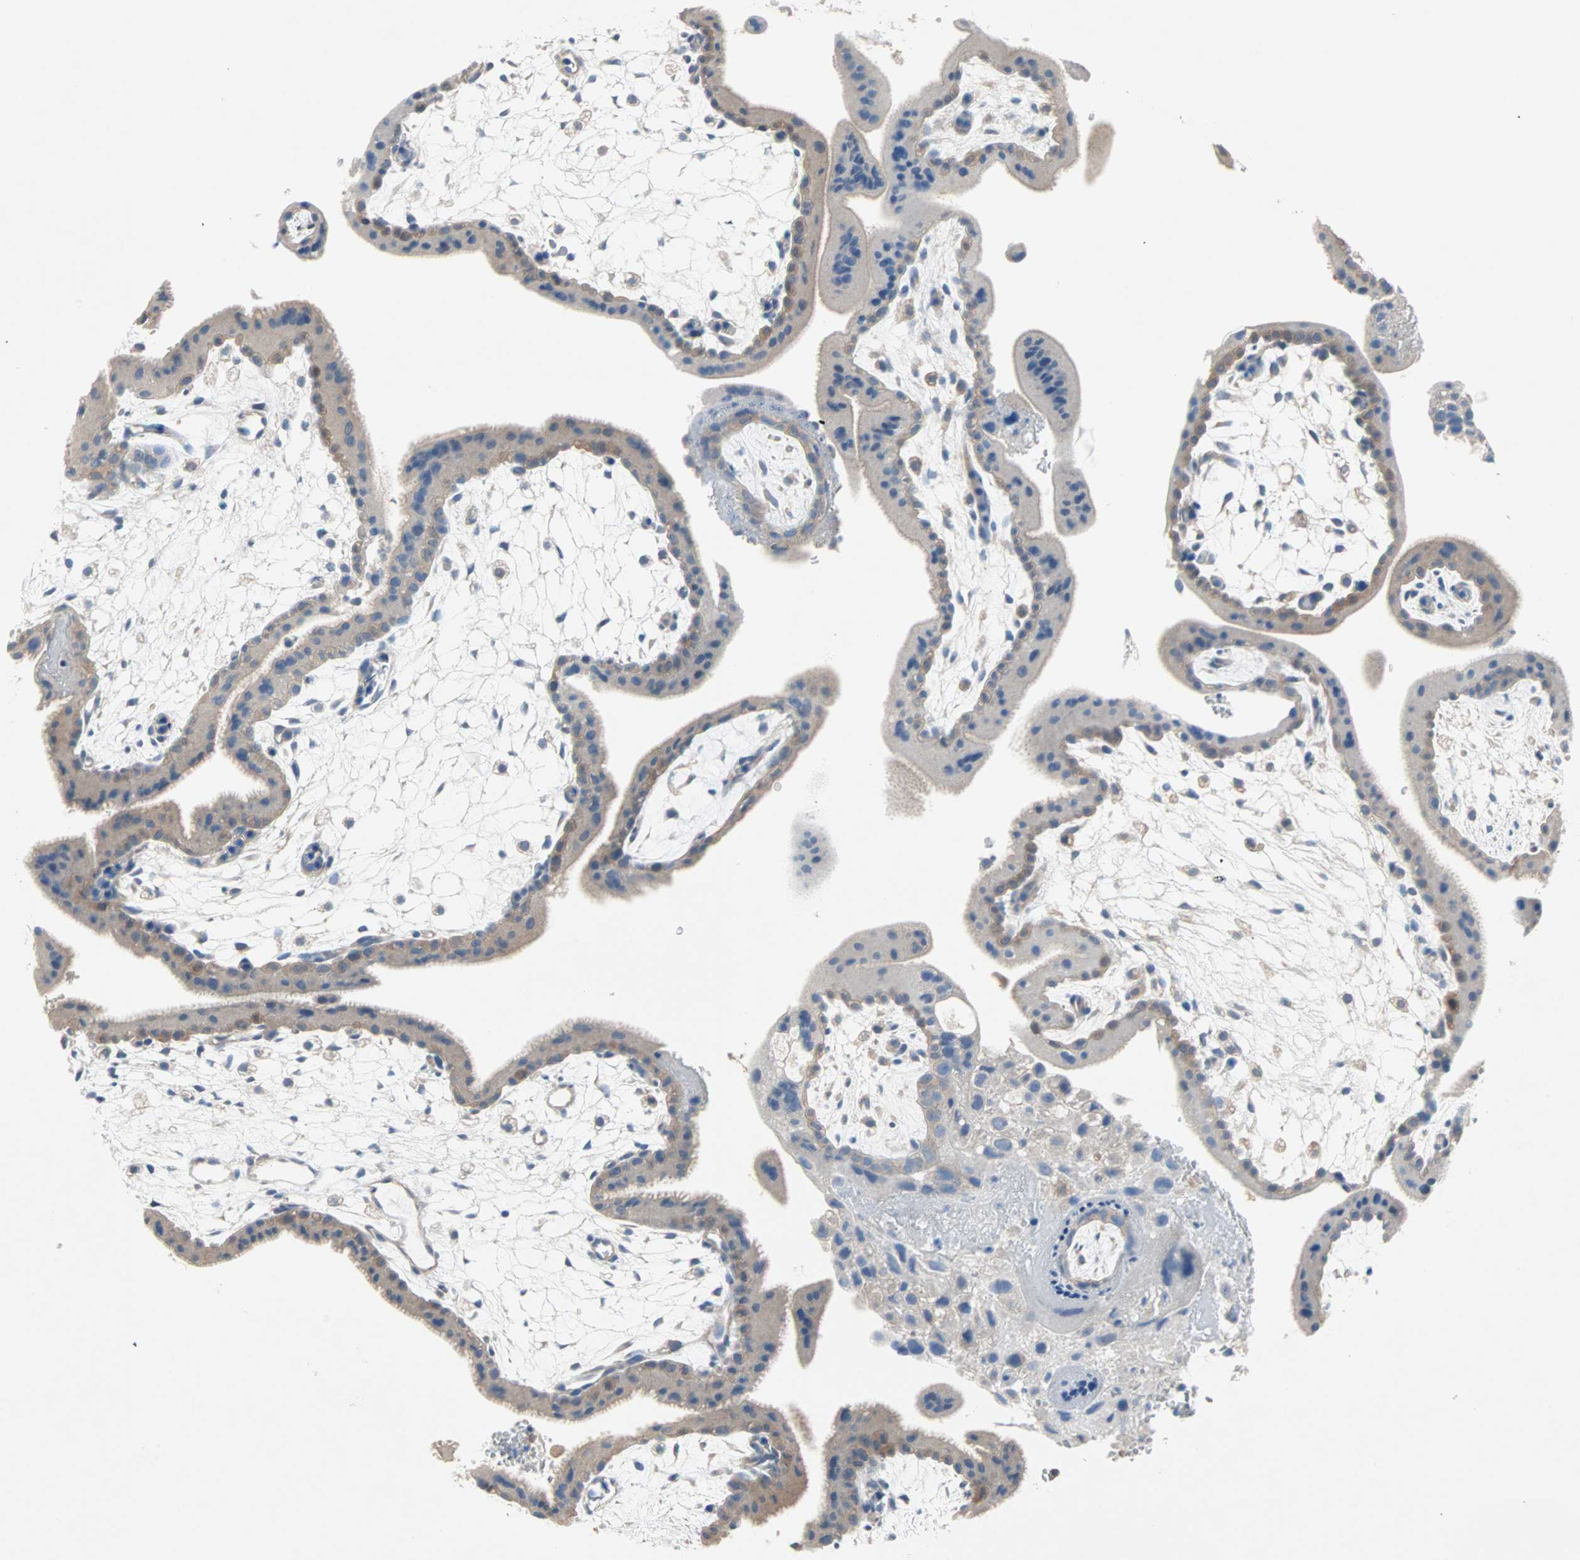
{"staining": {"intensity": "weak", "quantity": ">75%", "location": "cytoplasmic/membranous"}, "tissue": "placenta", "cell_type": "Decidual cells", "image_type": "normal", "snomed": [{"axis": "morphology", "description": "Normal tissue, NOS"}, {"axis": "topography", "description": "Placenta"}], "caption": "Weak cytoplasmic/membranous staining for a protein is identified in approximately >75% of decidual cells of benign placenta using immunohistochemistry (IHC).", "gene": "MPI", "patient": {"sex": "female", "age": 35}}